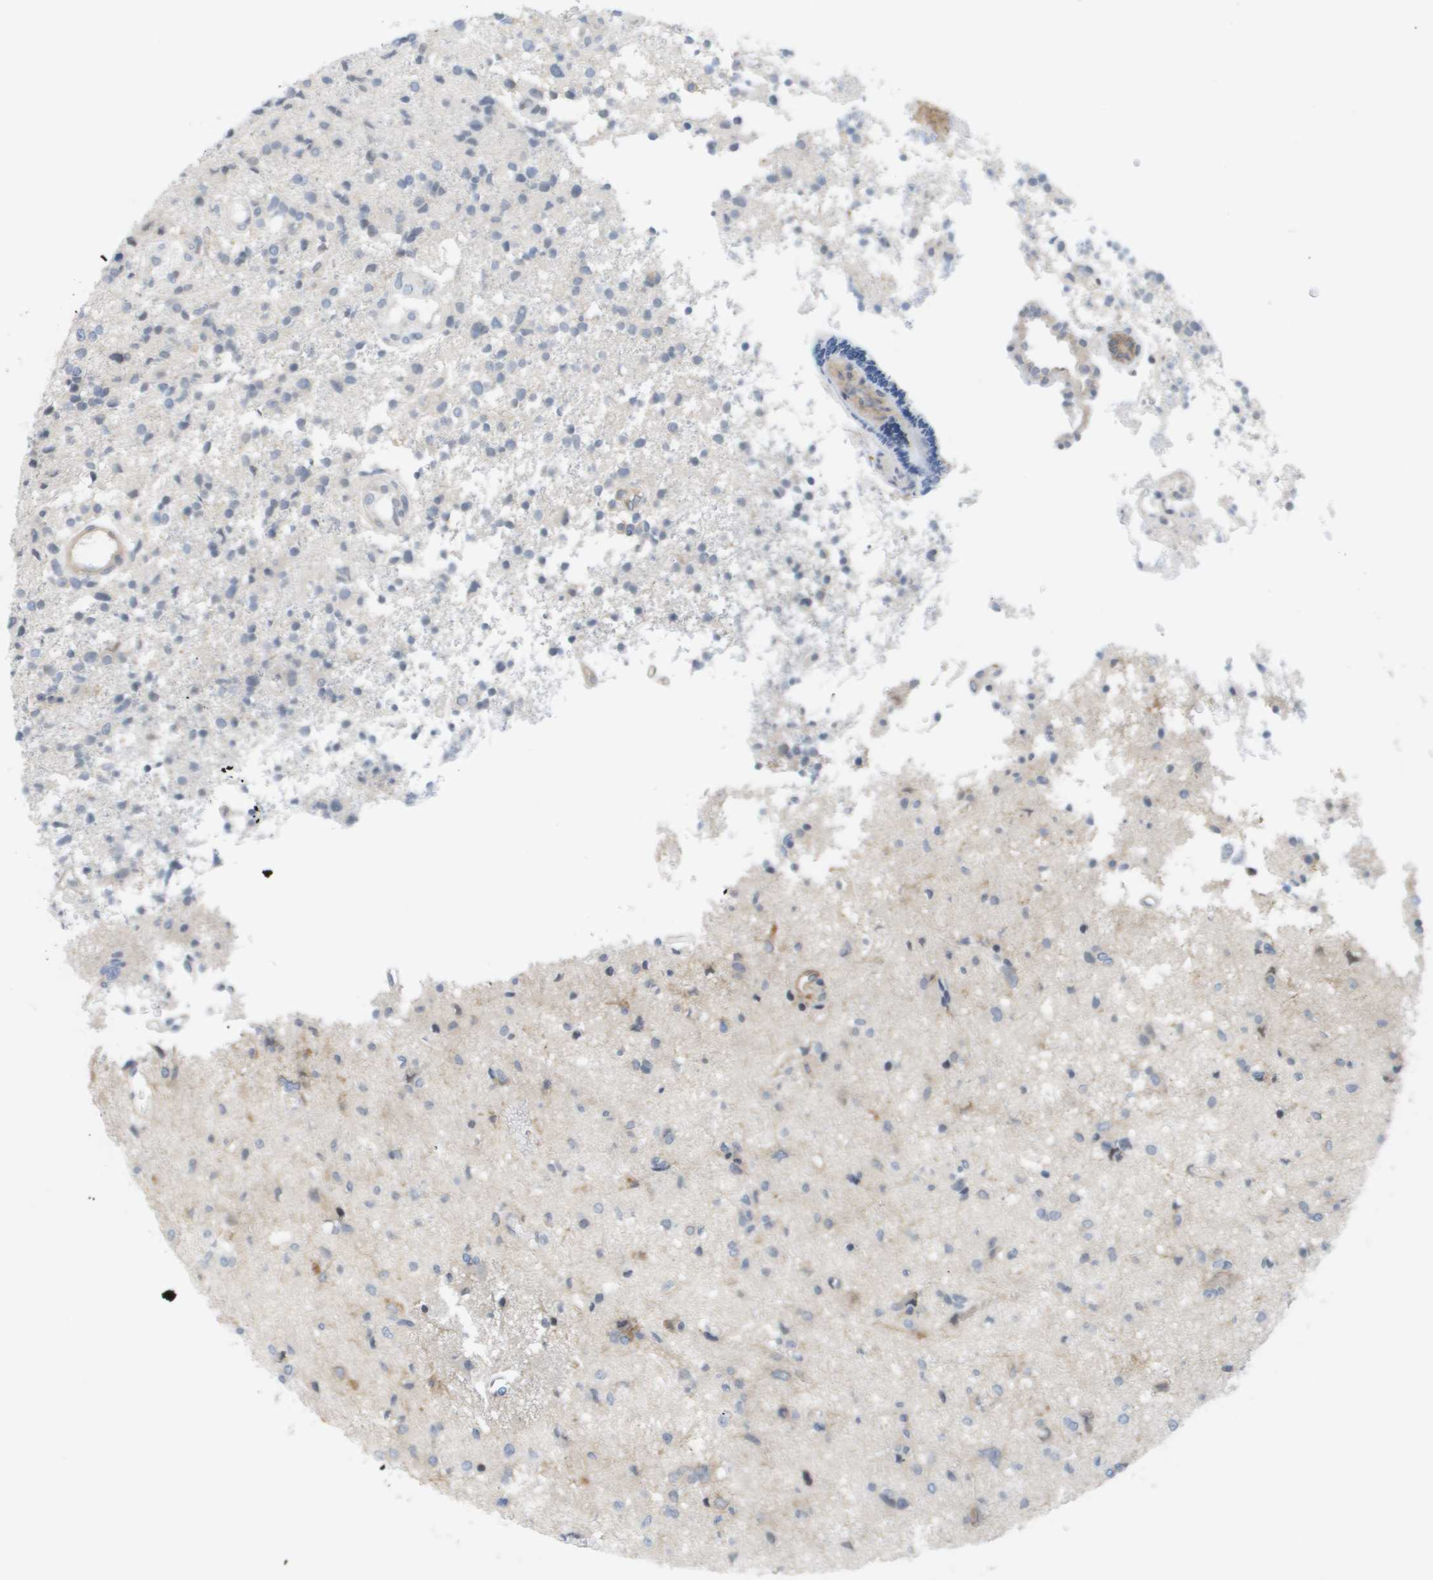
{"staining": {"intensity": "negative", "quantity": "none", "location": "none"}, "tissue": "glioma", "cell_type": "Tumor cells", "image_type": "cancer", "snomed": [{"axis": "morphology", "description": "Glioma, malignant, High grade"}, {"axis": "topography", "description": "Brain"}], "caption": "Immunohistochemistry (IHC) histopathology image of human malignant glioma (high-grade) stained for a protein (brown), which exhibits no positivity in tumor cells. Brightfield microscopy of IHC stained with DAB (brown) and hematoxylin (blue), captured at high magnification.", "gene": "MARCHF8", "patient": {"sex": "female", "age": 59}}